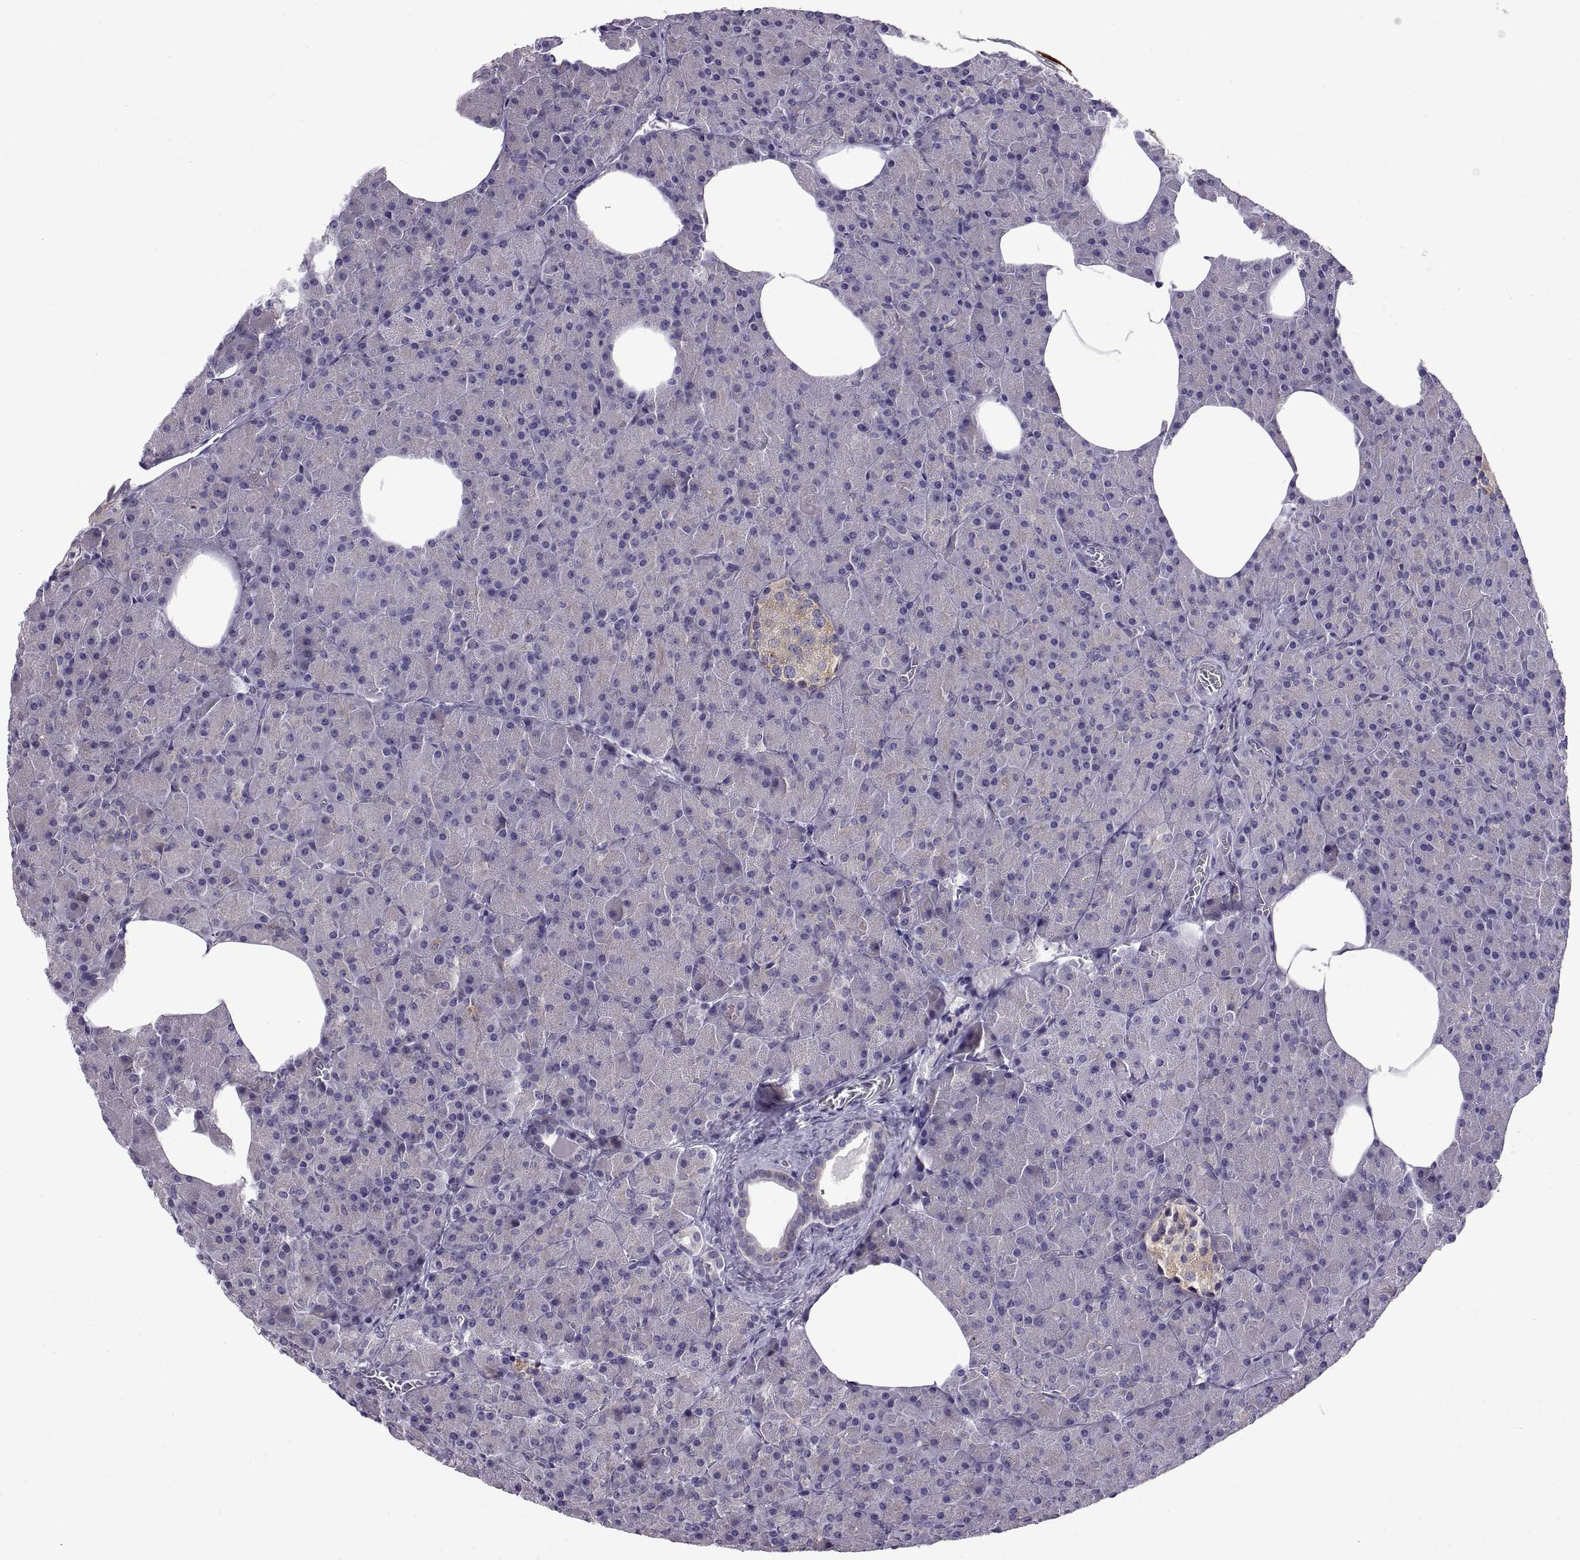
{"staining": {"intensity": "negative", "quantity": "none", "location": "none"}, "tissue": "pancreas", "cell_type": "Exocrine glandular cells", "image_type": "normal", "snomed": [{"axis": "morphology", "description": "Normal tissue, NOS"}, {"axis": "topography", "description": "Pancreas"}], "caption": "An immunohistochemistry (IHC) micrograph of unremarkable pancreas is shown. There is no staining in exocrine glandular cells of pancreas. Brightfield microscopy of immunohistochemistry stained with DAB (3,3'-diaminobenzidine) (brown) and hematoxylin (blue), captured at high magnification.", "gene": "ARSL", "patient": {"sex": "female", "age": 45}}